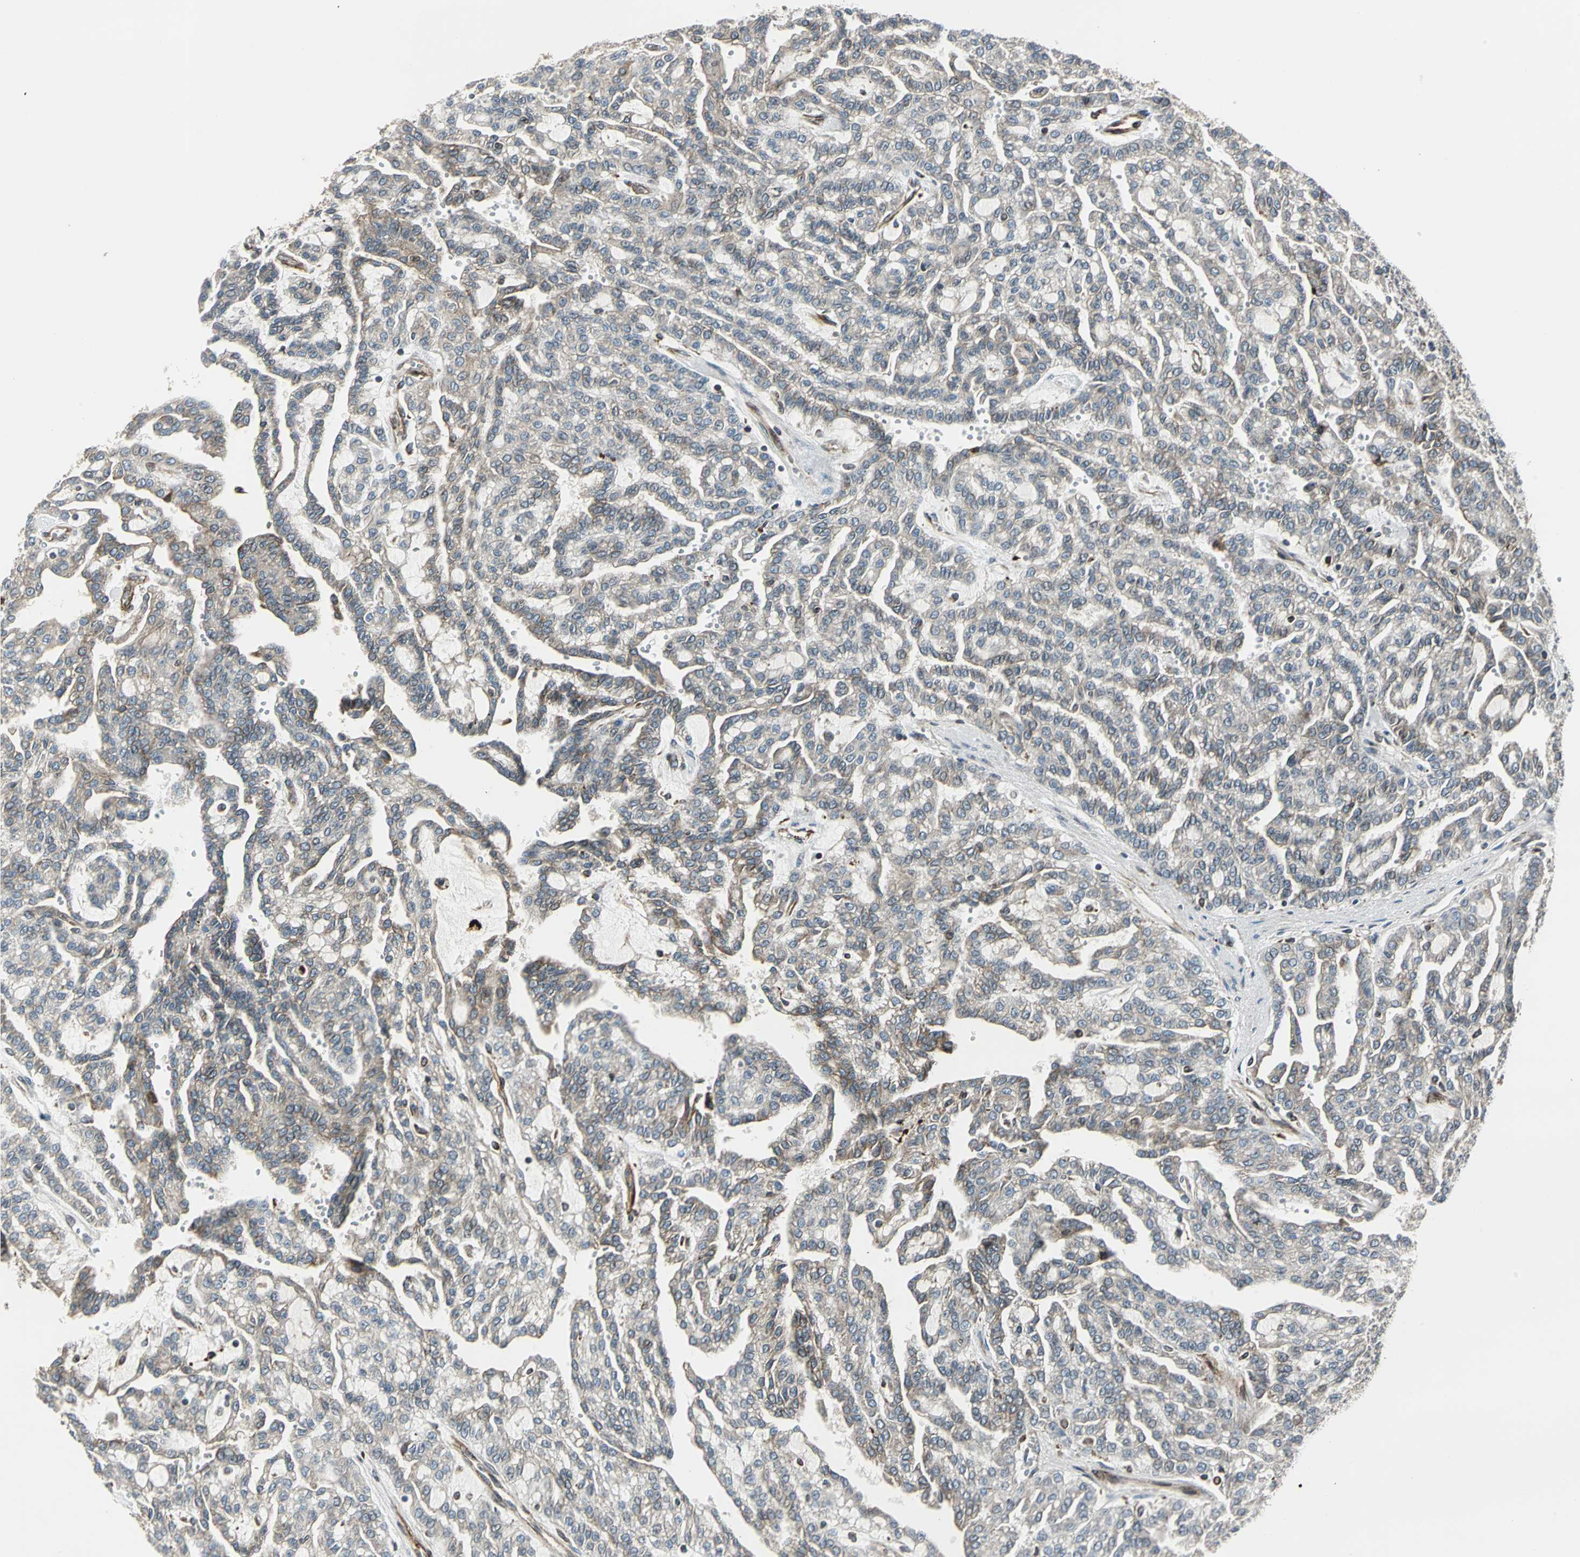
{"staining": {"intensity": "moderate", "quantity": "25%-75%", "location": "cytoplasmic/membranous"}, "tissue": "renal cancer", "cell_type": "Tumor cells", "image_type": "cancer", "snomed": [{"axis": "morphology", "description": "Adenocarcinoma, NOS"}, {"axis": "topography", "description": "Kidney"}], "caption": "Adenocarcinoma (renal) stained with DAB immunohistochemistry (IHC) displays medium levels of moderate cytoplasmic/membranous staining in about 25%-75% of tumor cells. The staining was performed using DAB, with brown indicating positive protein expression. Nuclei are stained blue with hematoxylin.", "gene": "HTATIP2", "patient": {"sex": "male", "age": 63}}